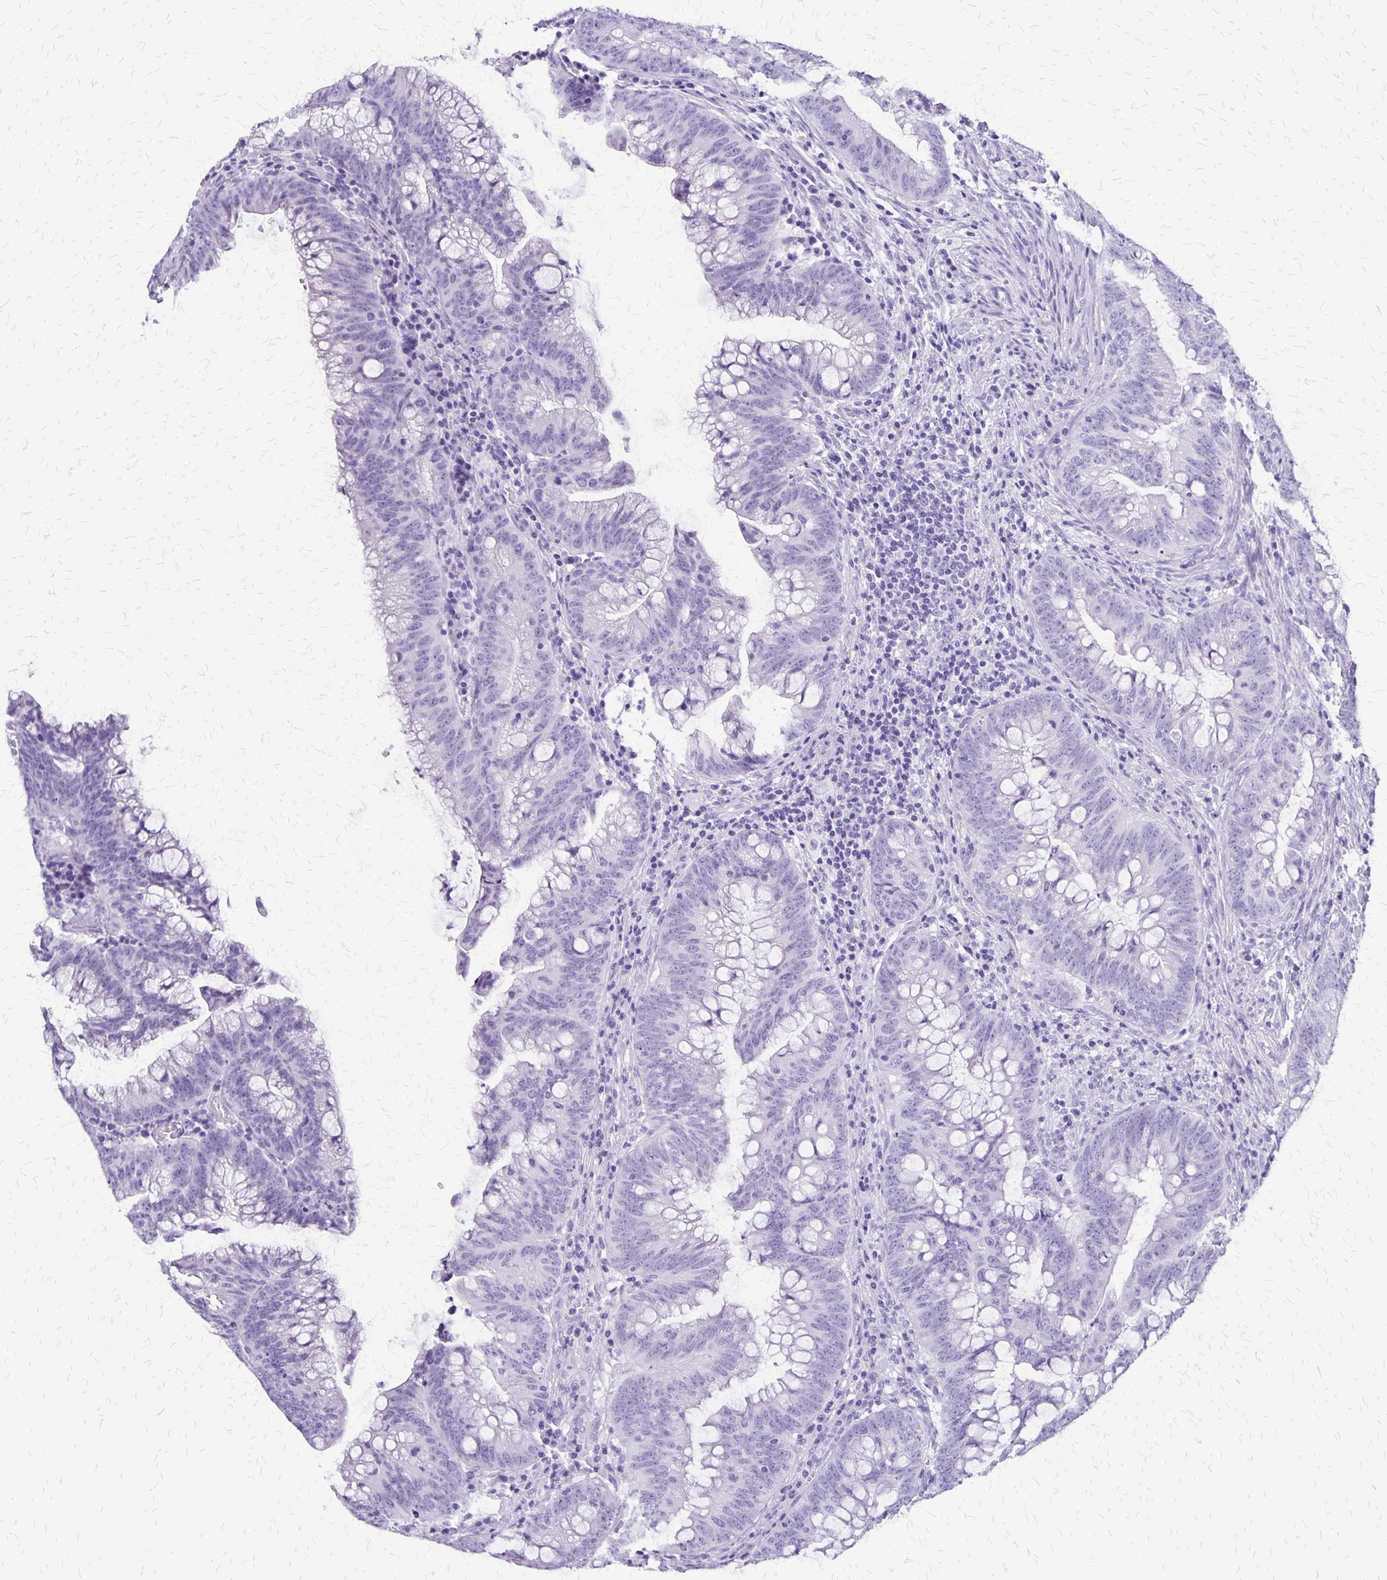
{"staining": {"intensity": "negative", "quantity": "none", "location": "none"}, "tissue": "colorectal cancer", "cell_type": "Tumor cells", "image_type": "cancer", "snomed": [{"axis": "morphology", "description": "Adenocarcinoma, NOS"}, {"axis": "topography", "description": "Colon"}], "caption": "Tumor cells are negative for protein expression in human colorectal cancer. The staining was performed using DAB to visualize the protein expression in brown, while the nuclei were stained in blue with hematoxylin (Magnification: 20x).", "gene": "SLC13A2", "patient": {"sex": "male", "age": 62}}